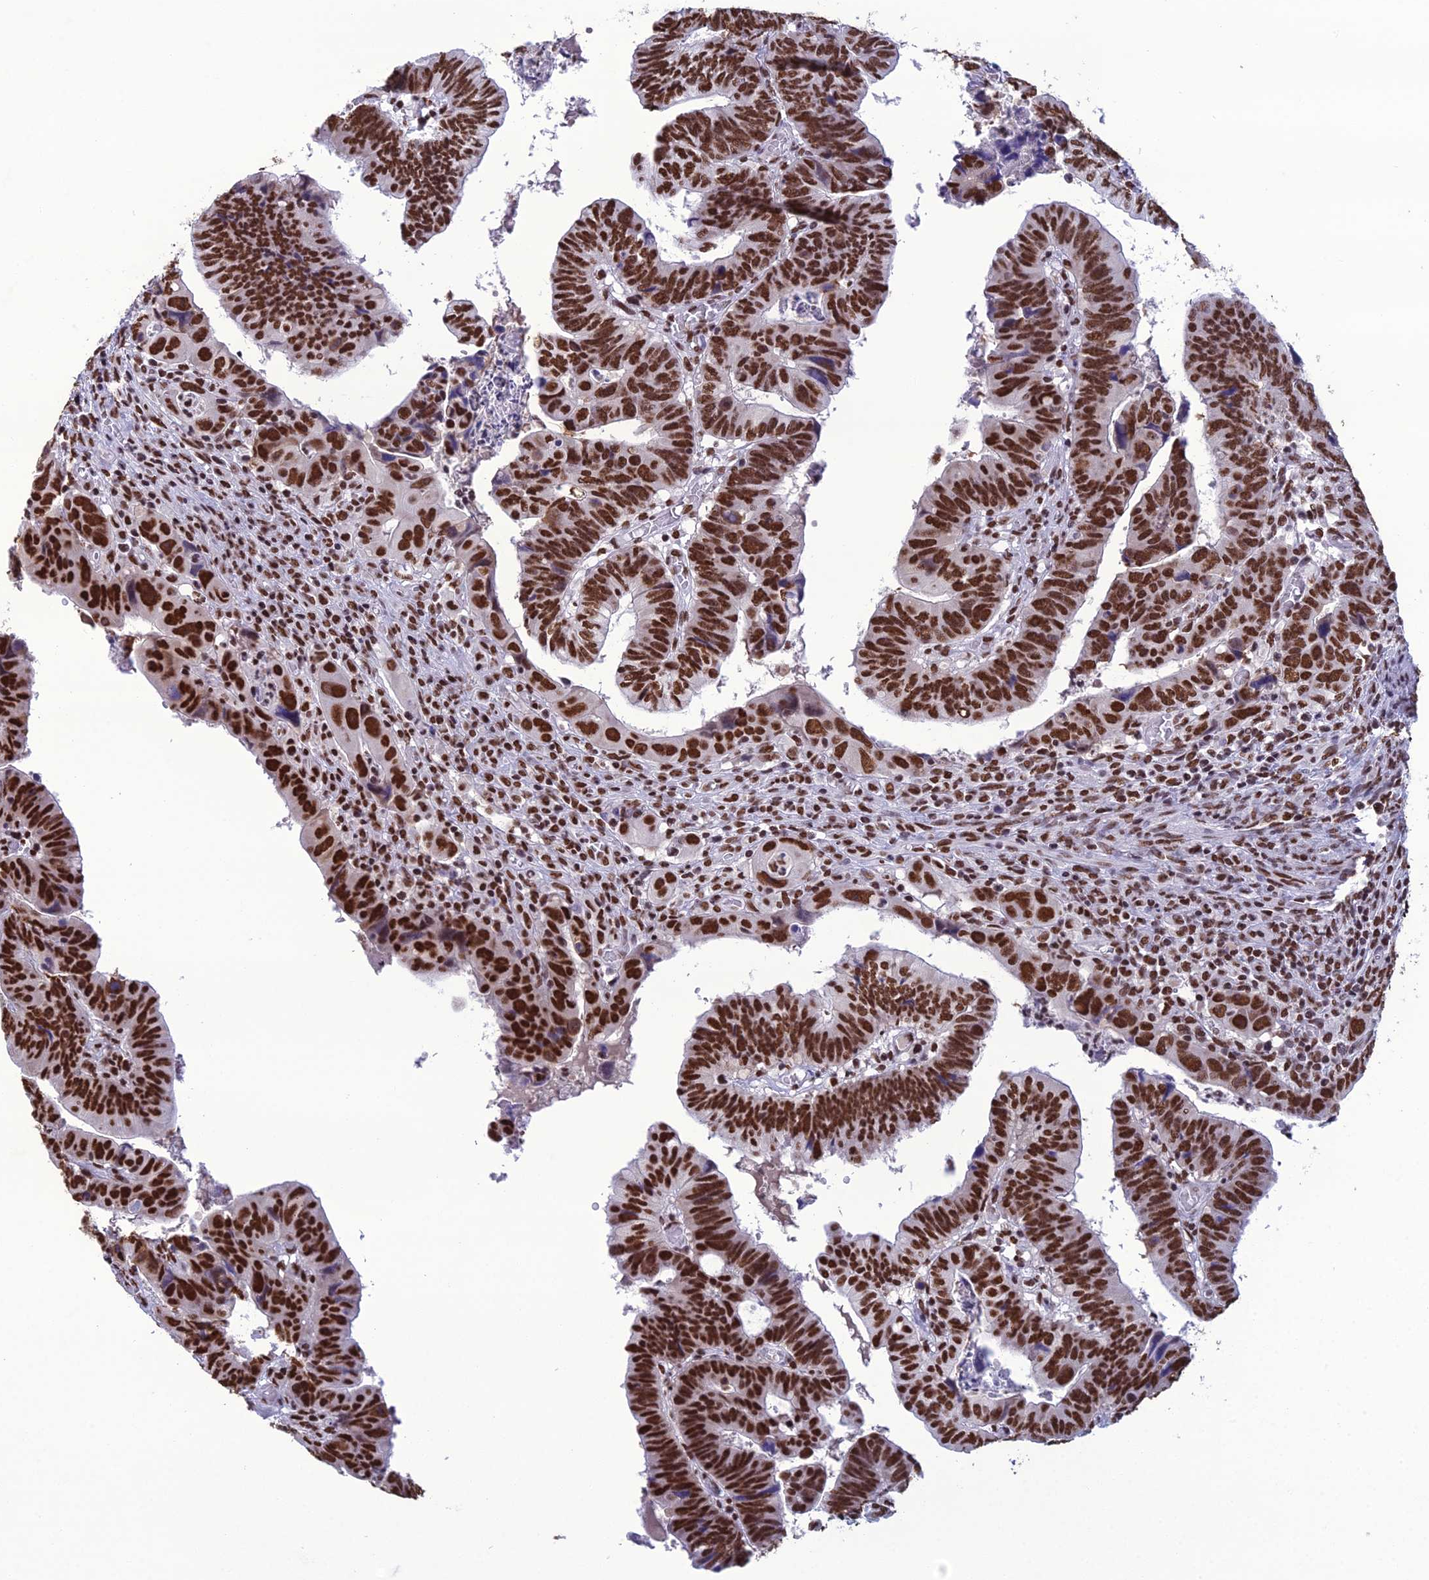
{"staining": {"intensity": "strong", "quantity": ">75%", "location": "nuclear"}, "tissue": "colorectal cancer", "cell_type": "Tumor cells", "image_type": "cancer", "snomed": [{"axis": "morphology", "description": "Normal tissue, NOS"}, {"axis": "morphology", "description": "Adenocarcinoma, NOS"}, {"axis": "topography", "description": "Rectum"}], "caption": "Immunohistochemistry micrograph of human colorectal cancer (adenocarcinoma) stained for a protein (brown), which displays high levels of strong nuclear expression in about >75% of tumor cells.", "gene": "PRAMEF12", "patient": {"sex": "female", "age": 65}}